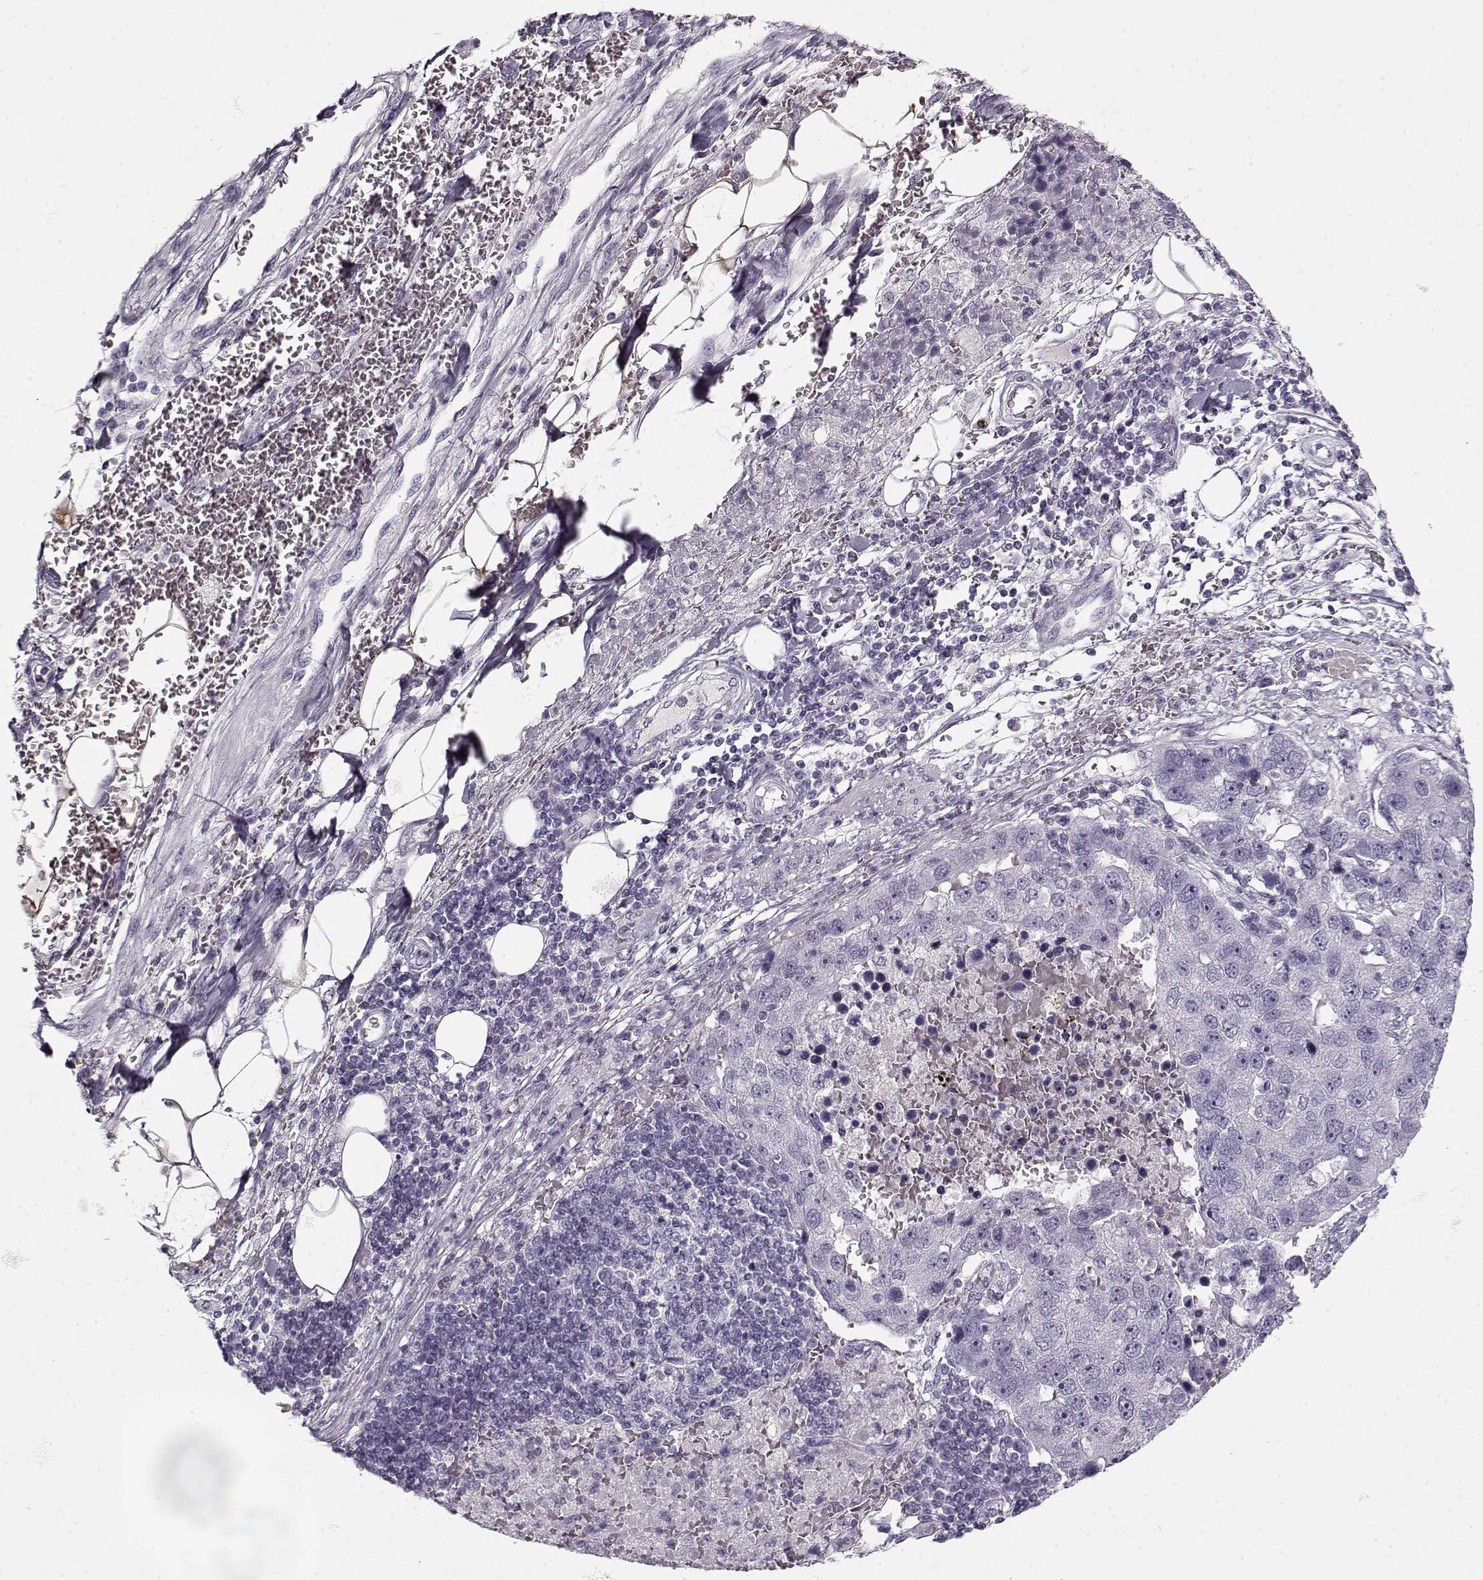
{"staining": {"intensity": "negative", "quantity": "none", "location": "none"}, "tissue": "pancreatic cancer", "cell_type": "Tumor cells", "image_type": "cancer", "snomed": [{"axis": "morphology", "description": "Adenocarcinoma, NOS"}, {"axis": "topography", "description": "Pancreas"}], "caption": "Histopathology image shows no significant protein positivity in tumor cells of pancreatic adenocarcinoma.", "gene": "PNMT", "patient": {"sex": "female", "age": 61}}